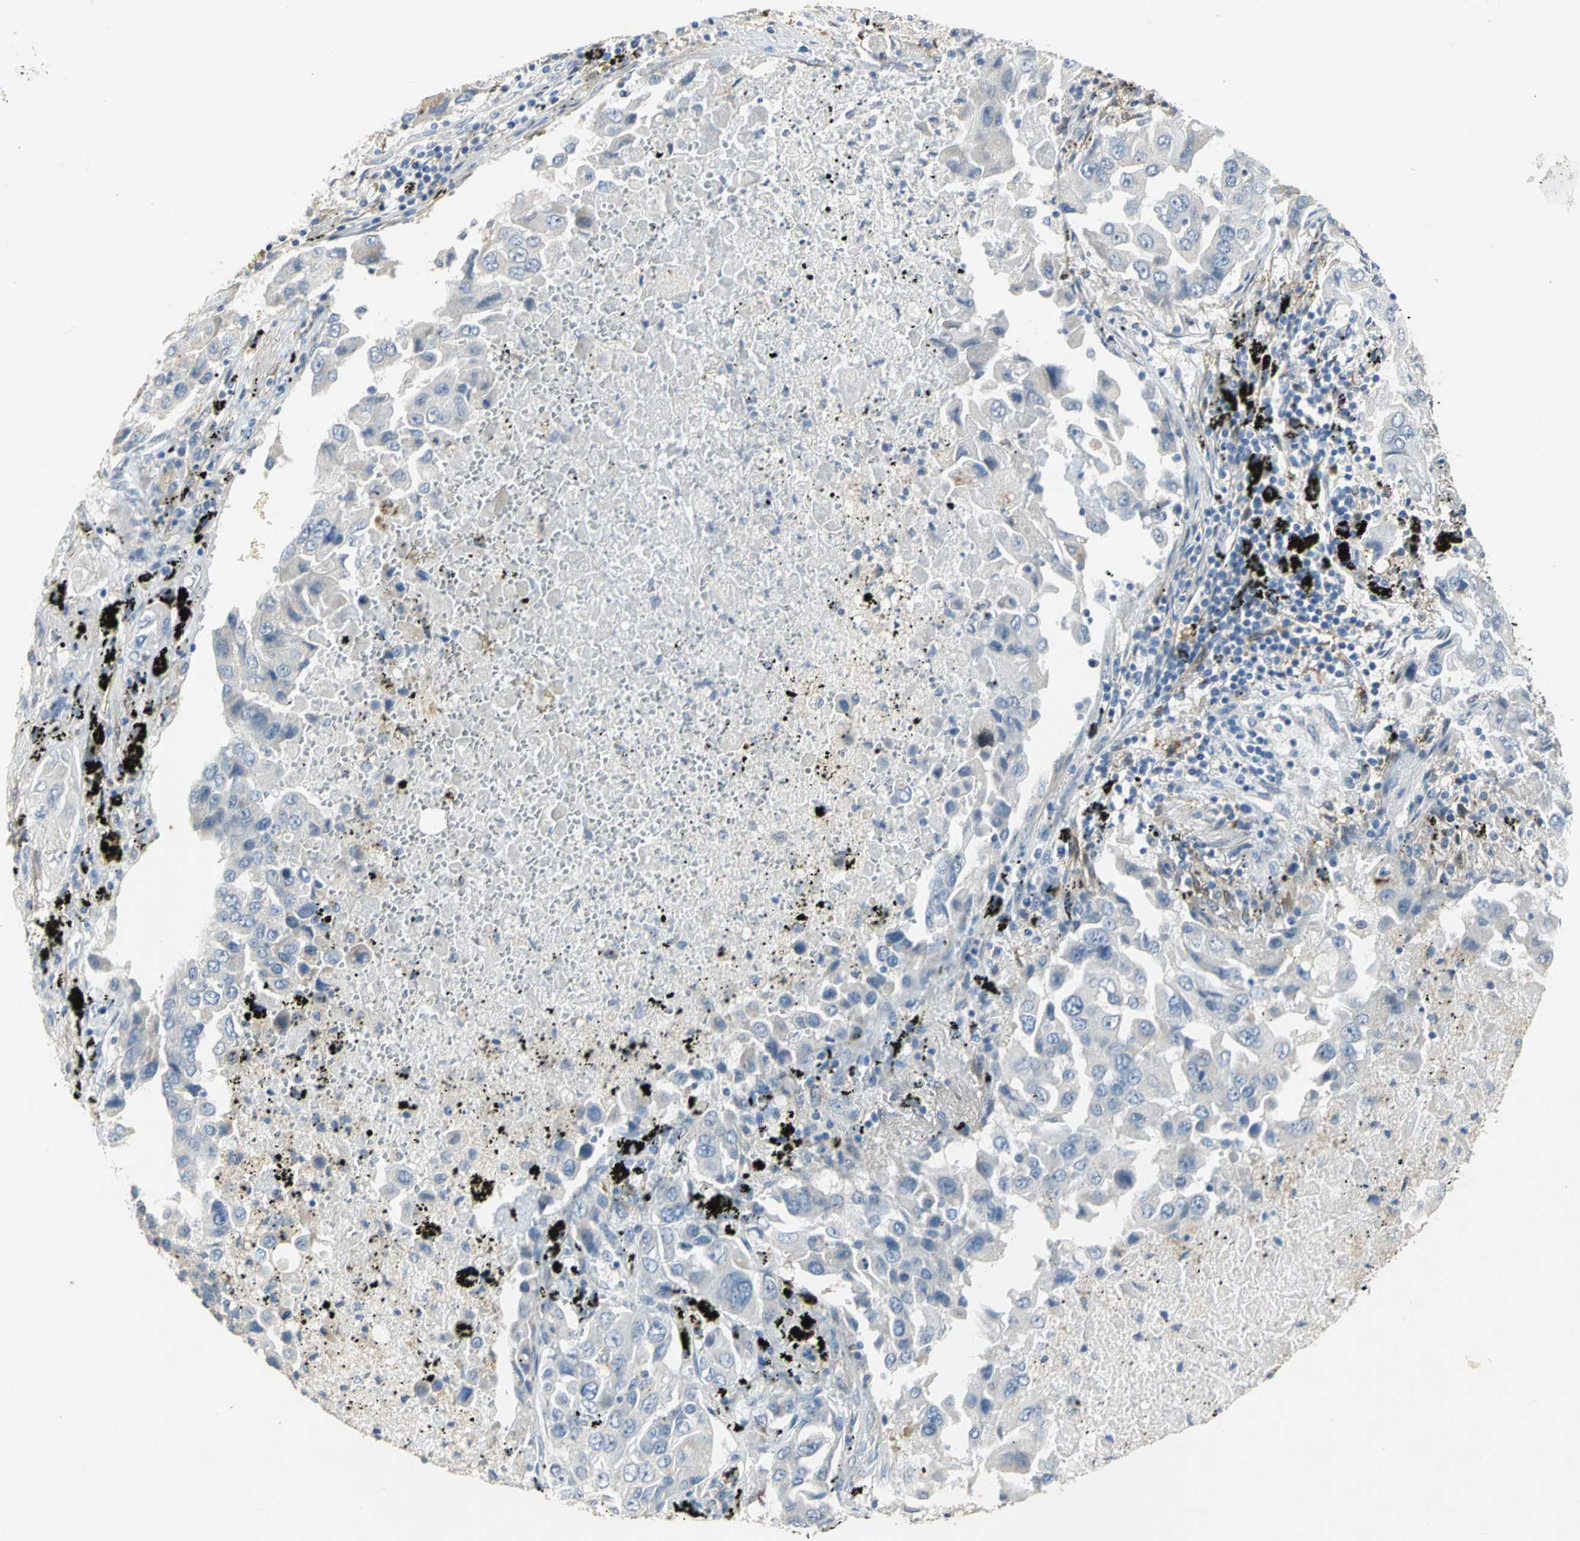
{"staining": {"intensity": "weak", "quantity": "25%-75%", "location": "cytoplasmic/membranous"}, "tissue": "lung cancer", "cell_type": "Tumor cells", "image_type": "cancer", "snomed": [{"axis": "morphology", "description": "Adenocarcinoma, NOS"}, {"axis": "topography", "description": "Lung"}], "caption": "This image shows lung cancer (adenocarcinoma) stained with IHC to label a protein in brown. The cytoplasmic/membranous of tumor cells show weak positivity for the protein. Nuclei are counter-stained blue.", "gene": "IL17RB", "patient": {"sex": "female", "age": 65}}